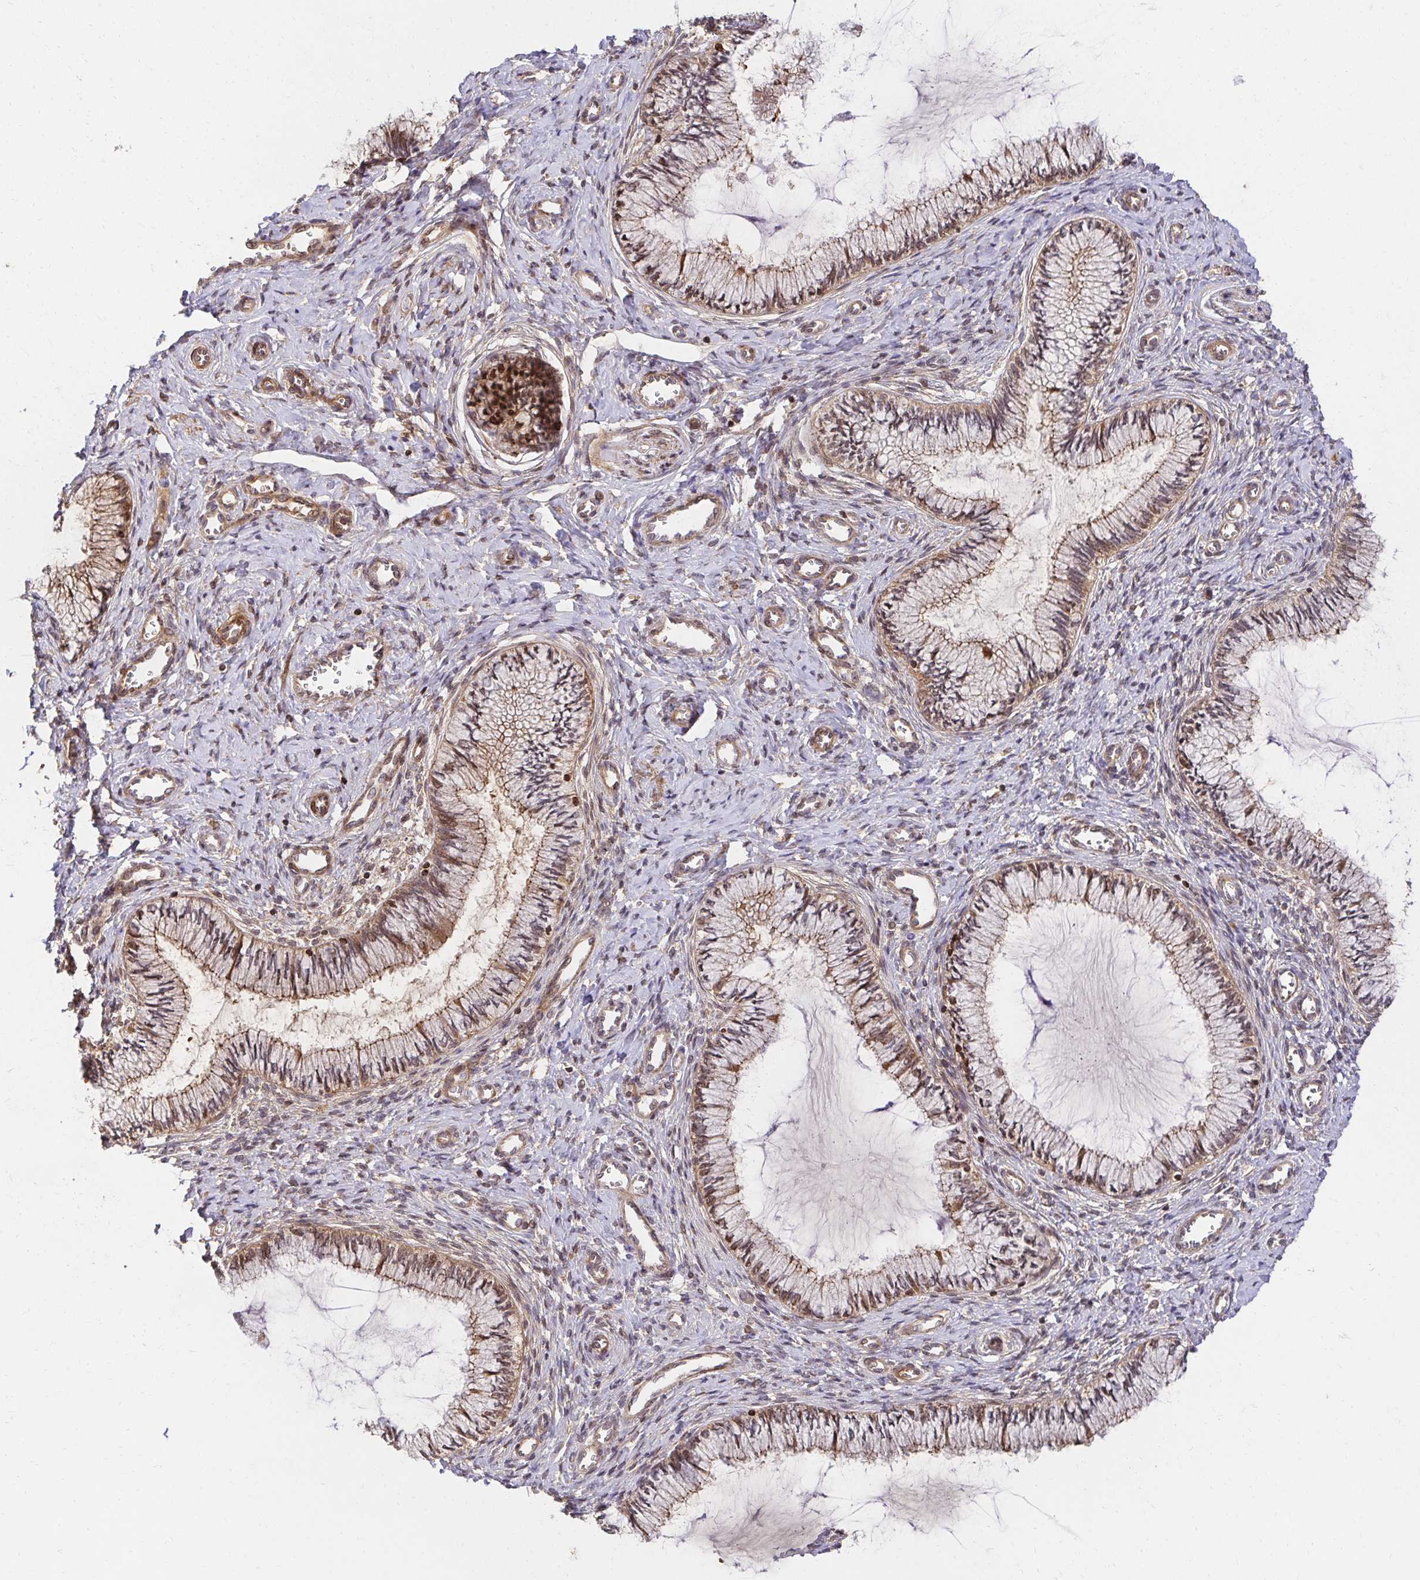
{"staining": {"intensity": "weak", "quantity": ">75%", "location": "cytoplasmic/membranous"}, "tissue": "cervix", "cell_type": "Glandular cells", "image_type": "normal", "snomed": [{"axis": "morphology", "description": "Normal tissue, NOS"}, {"axis": "topography", "description": "Cervix"}], "caption": "Benign cervix shows weak cytoplasmic/membranous expression in about >75% of glandular cells Nuclei are stained in blue..", "gene": "PSMA4", "patient": {"sex": "female", "age": 24}}